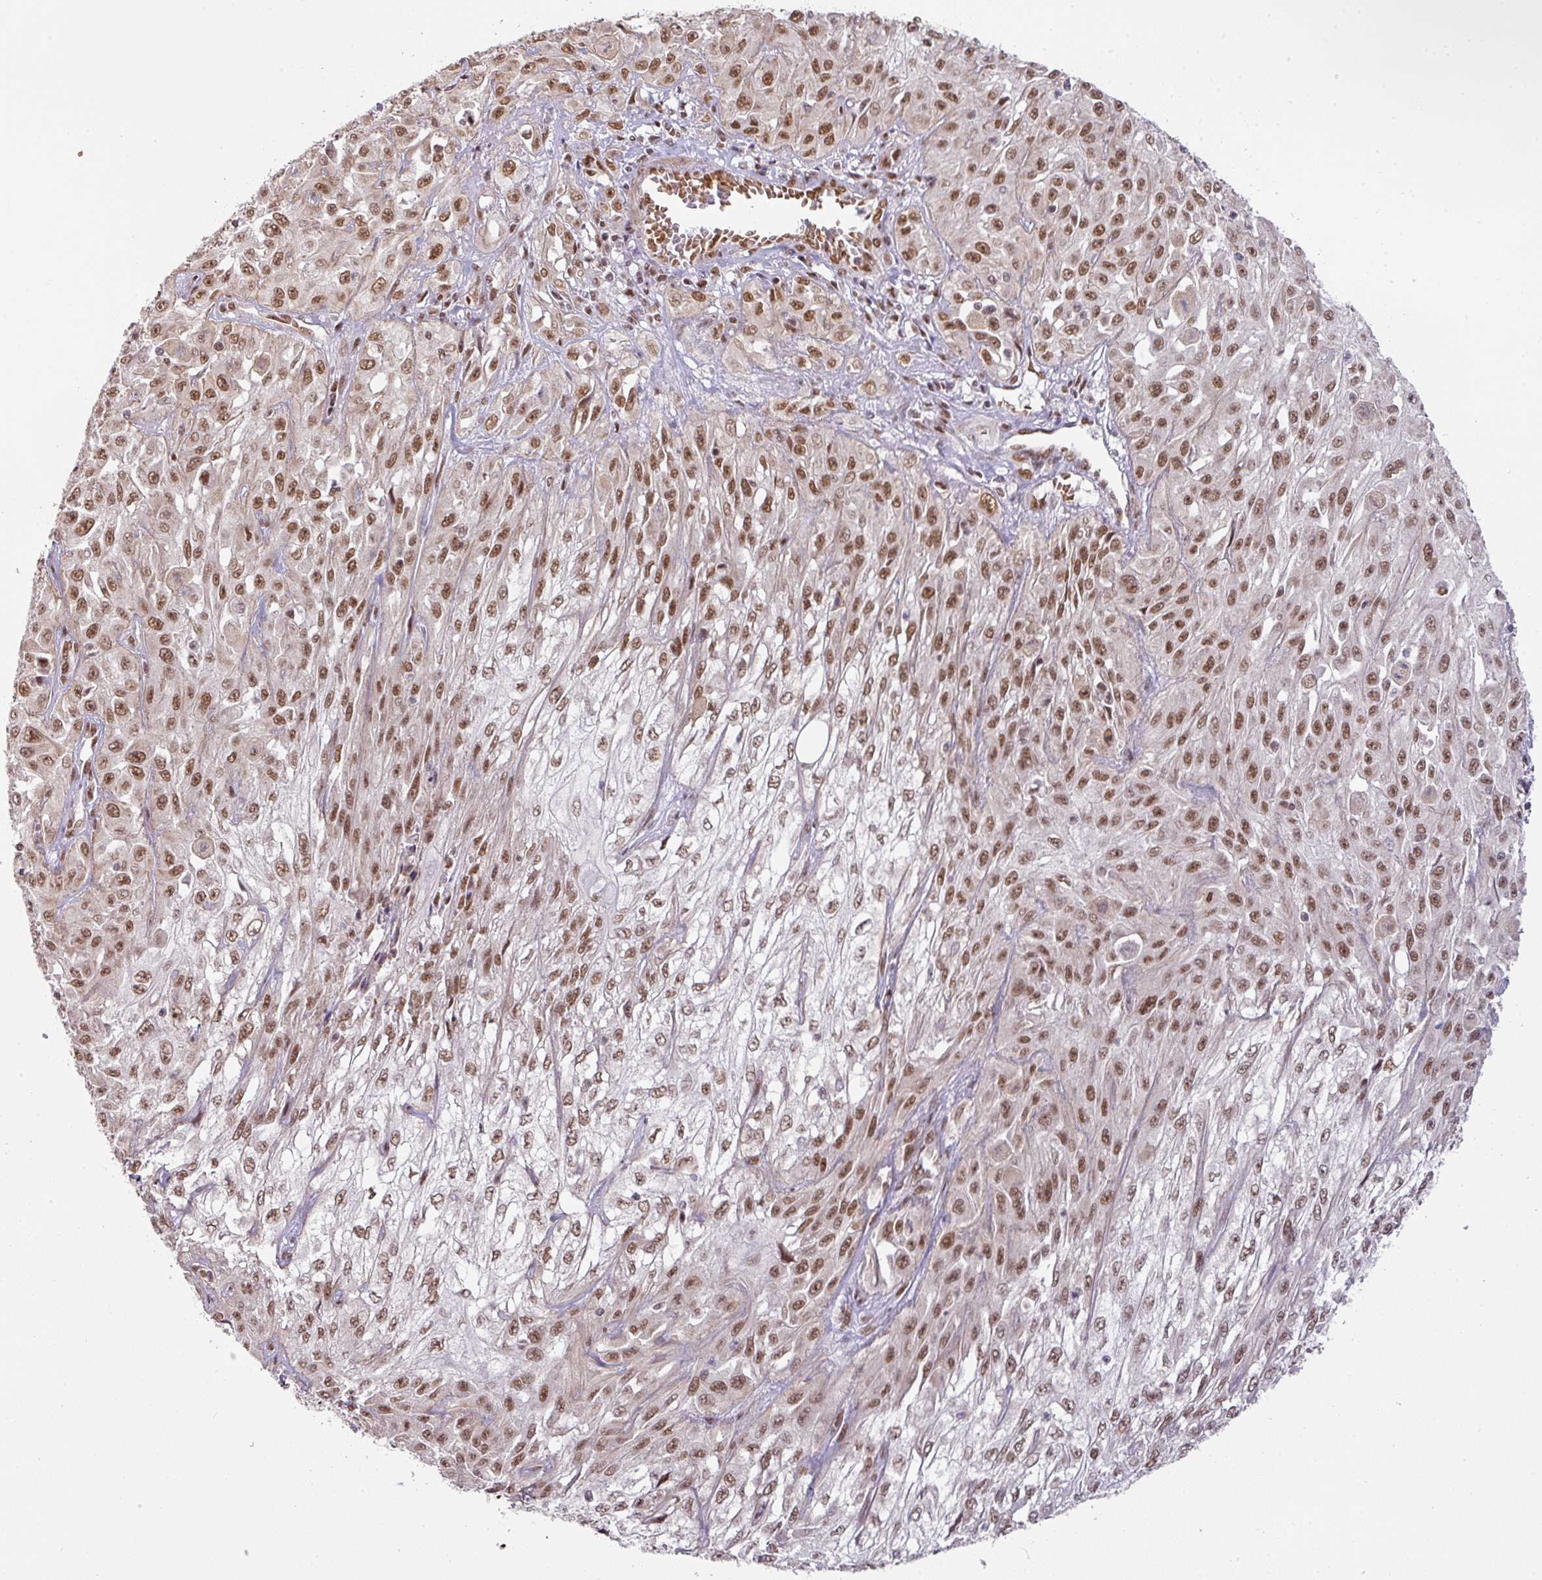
{"staining": {"intensity": "moderate", "quantity": ">75%", "location": "nuclear"}, "tissue": "skin cancer", "cell_type": "Tumor cells", "image_type": "cancer", "snomed": [{"axis": "morphology", "description": "Squamous cell carcinoma, NOS"}, {"axis": "morphology", "description": "Squamous cell carcinoma, metastatic, NOS"}, {"axis": "topography", "description": "Skin"}, {"axis": "topography", "description": "Lymph node"}], "caption": "Skin cancer (metastatic squamous cell carcinoma) tissue demonstrates moderate nuclear staining in about >75% of tumor cells", "gene": "NCOA5", "patient": {"sex": "male", "age": 75}}